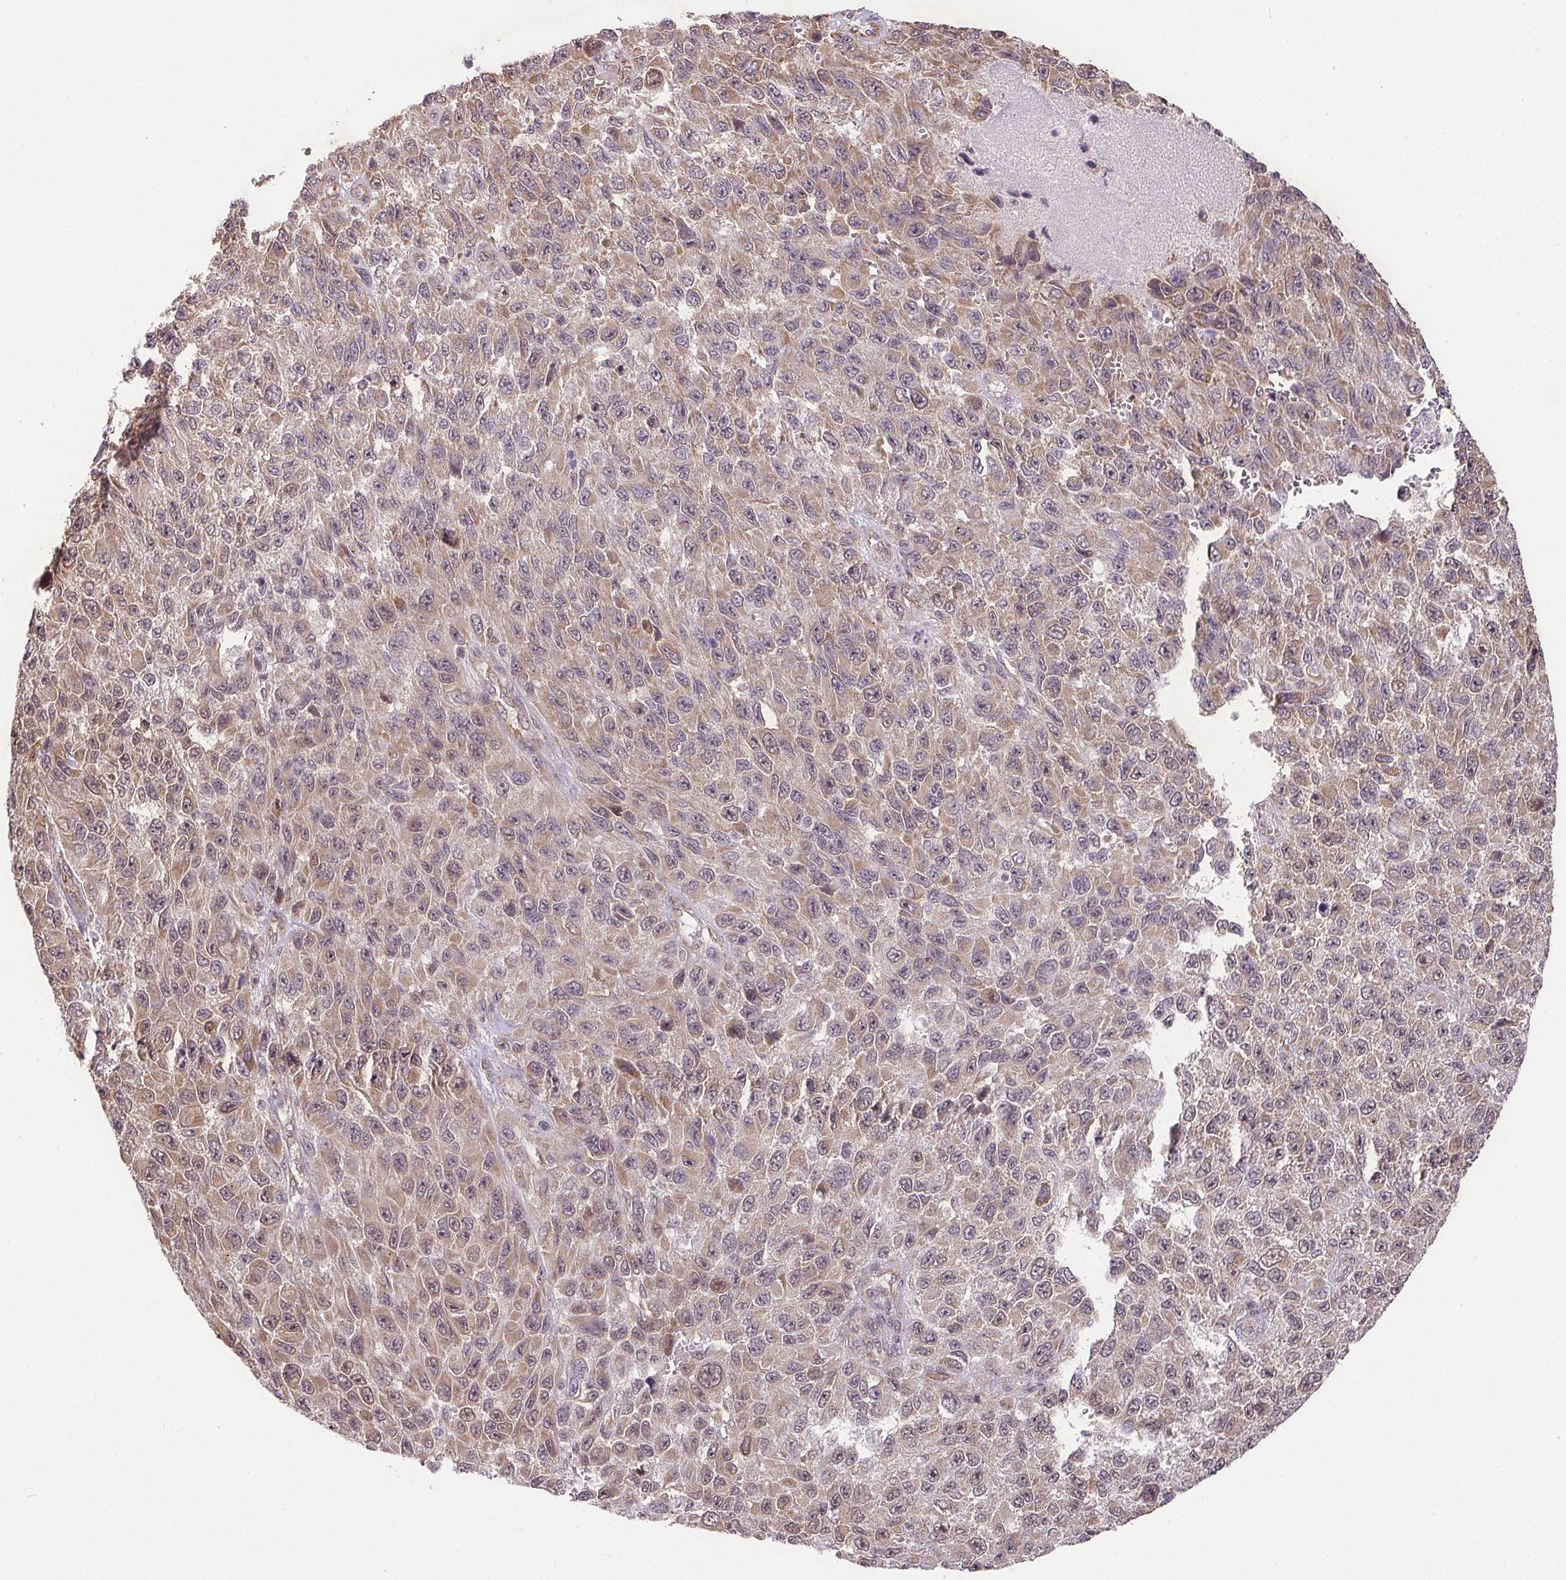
{"staining": {"intensity": "moderate", "quantity": ">75%", "location": "cytoplasmic/membranous"}, "tissue": "melanoma", "cell_type": "Tumor cells", "image_type": "cancer", "snomed": [{"axis": "morphology", "description": "Normal tissue, NOS"}, {"axis": "morphology", "description": "Malignant melanoma, NOS"}, {"axis": "topography", "description": "Skin"}], "caption": "High-magnification brightfield microscopy of malignant melanoma stained with DAB (brown) and counterstained with hematoxylin (blue). tumor cells exhibit moderate cytoplasmic/membranous expression is seen in about>75% of cells.", "gene": "PLK1", "patient": {"sex": "female", "age": 96}}